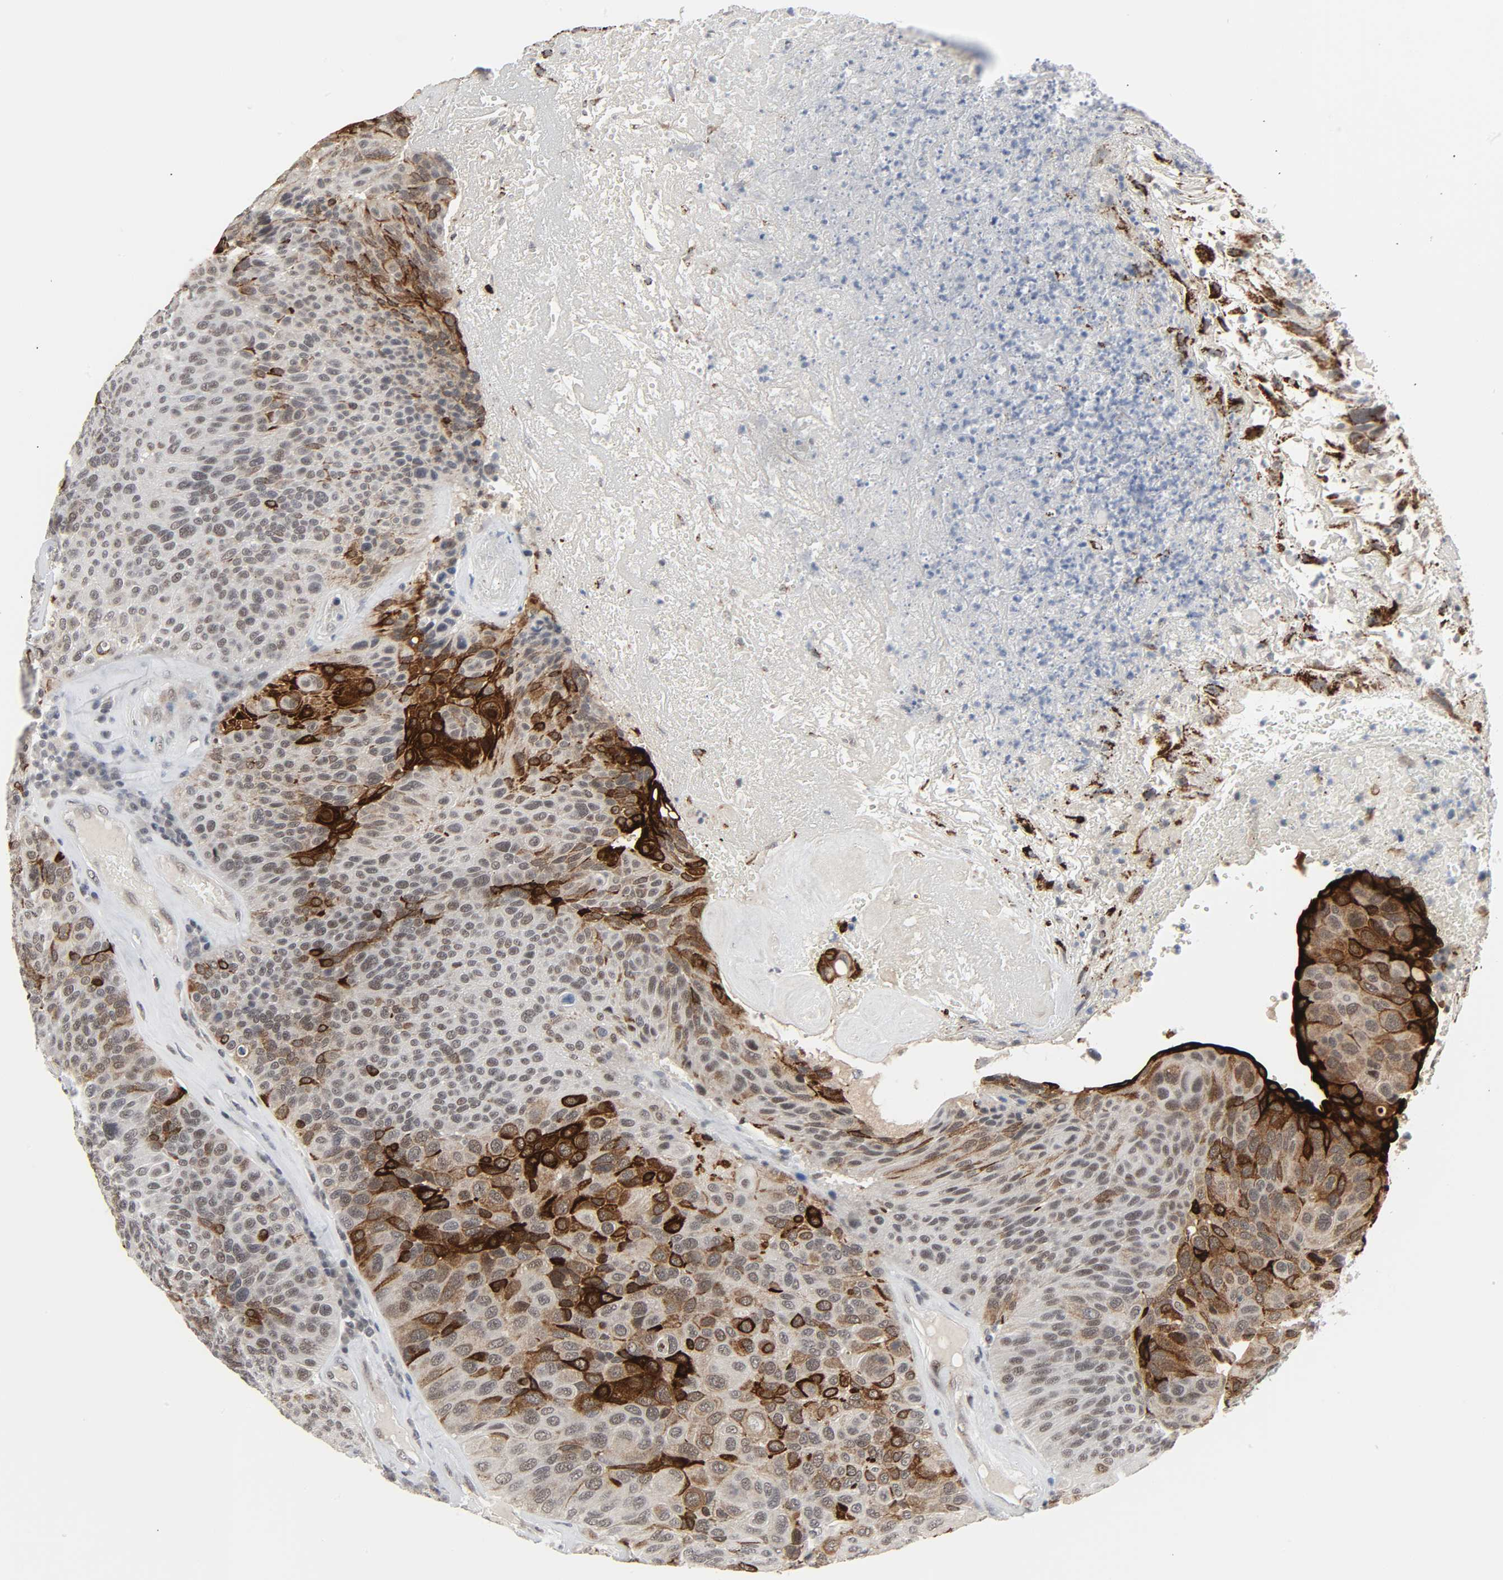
{"staining": {"intensity": "strong", "quantity": "<25%", "location": "cytoplasmic/membranous"}, "tissue": "urothelial cancer", "cell_type": "Tumor cells", "image_type": "cancer", "snomed": [{"axis": "morphology", "description": "Urothelial carcinoma, High grade"}, {"axis": "topography", "description": "Urinary bladder"}], "caption": "Protein staining of urothelial cancer tissue demonstrates strong cytoplasmic/membranous staining in about <25% of tumor cells.", "gene": "MUC1", "patient": {"sex": "male", "age": 66}}